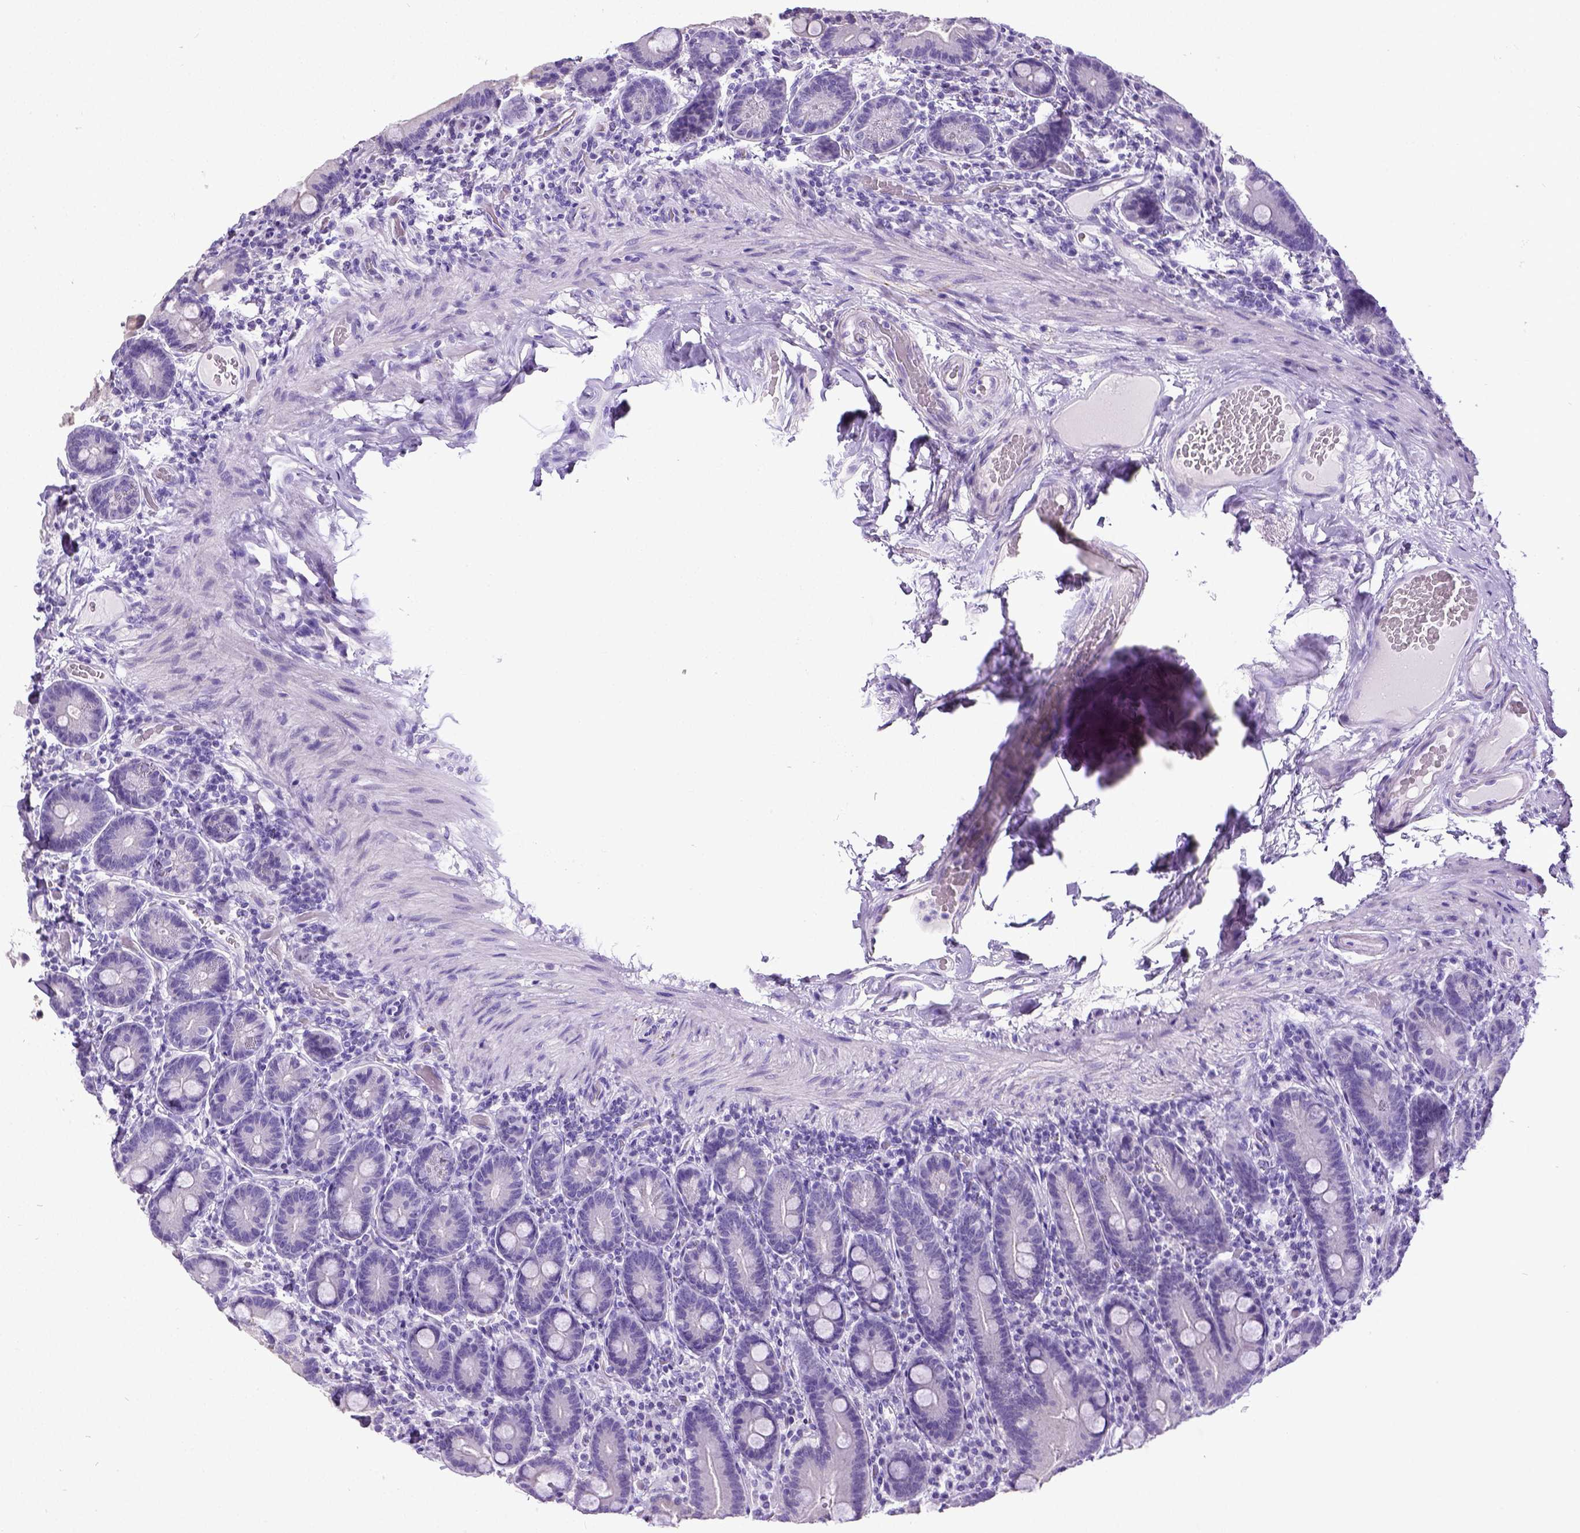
{"staining": {"intensity": "negative", "quantity": "none", "location": "none"}, "tissue": "duodenum", "cell_type": "Glandular cells", "image_type": "normal", "snomed": [{"axis": "morphology", "description": "Normal tissue, NOS"}, {"axis": "topography", "description": "Duodenum"}], "caption": "Protein analysis of benign duodenum reveals no significant positivity in glandular cells.", "gene": "SATB2", "patient": {"sex": "female", "age": 62}}